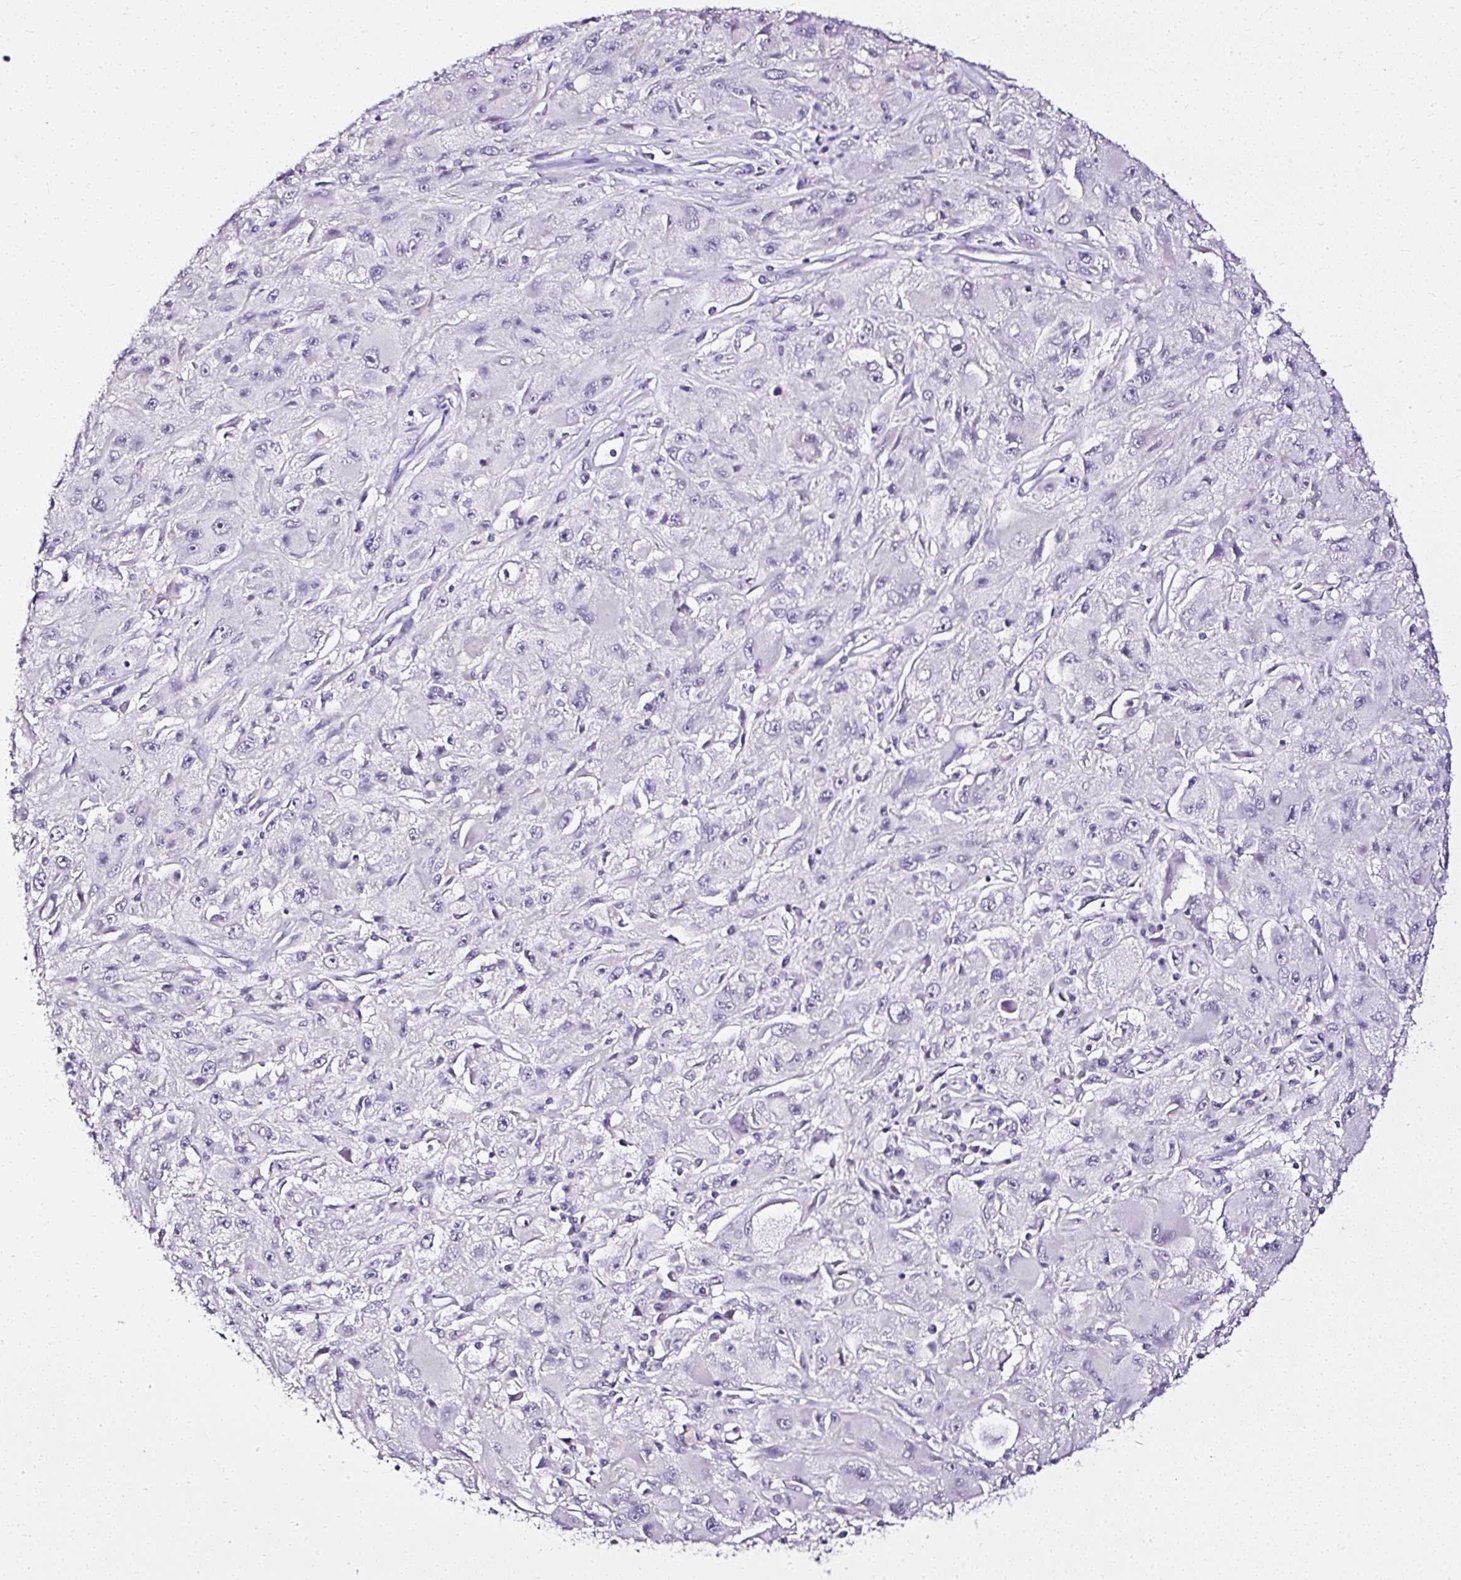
{"staining": {"intensity": "negative", "quantity": "none", "location": "none"}, "tissue": "melanoma", "cell_type": "Tumor cells", "image_type": "cancer", "snomed": [{"axis": "morphology", "description": "Malignant melanoma, Metastatic site"}, {"axis": "topography", "description": "Skin"}], "caption": "Malignant melanoma (metastatic site) stained for a protein using immunohistochemistry demonstrates no staining tumor cells.", "gene": "ATP2A1", "patient": {"sex": "male", "age": 53}}